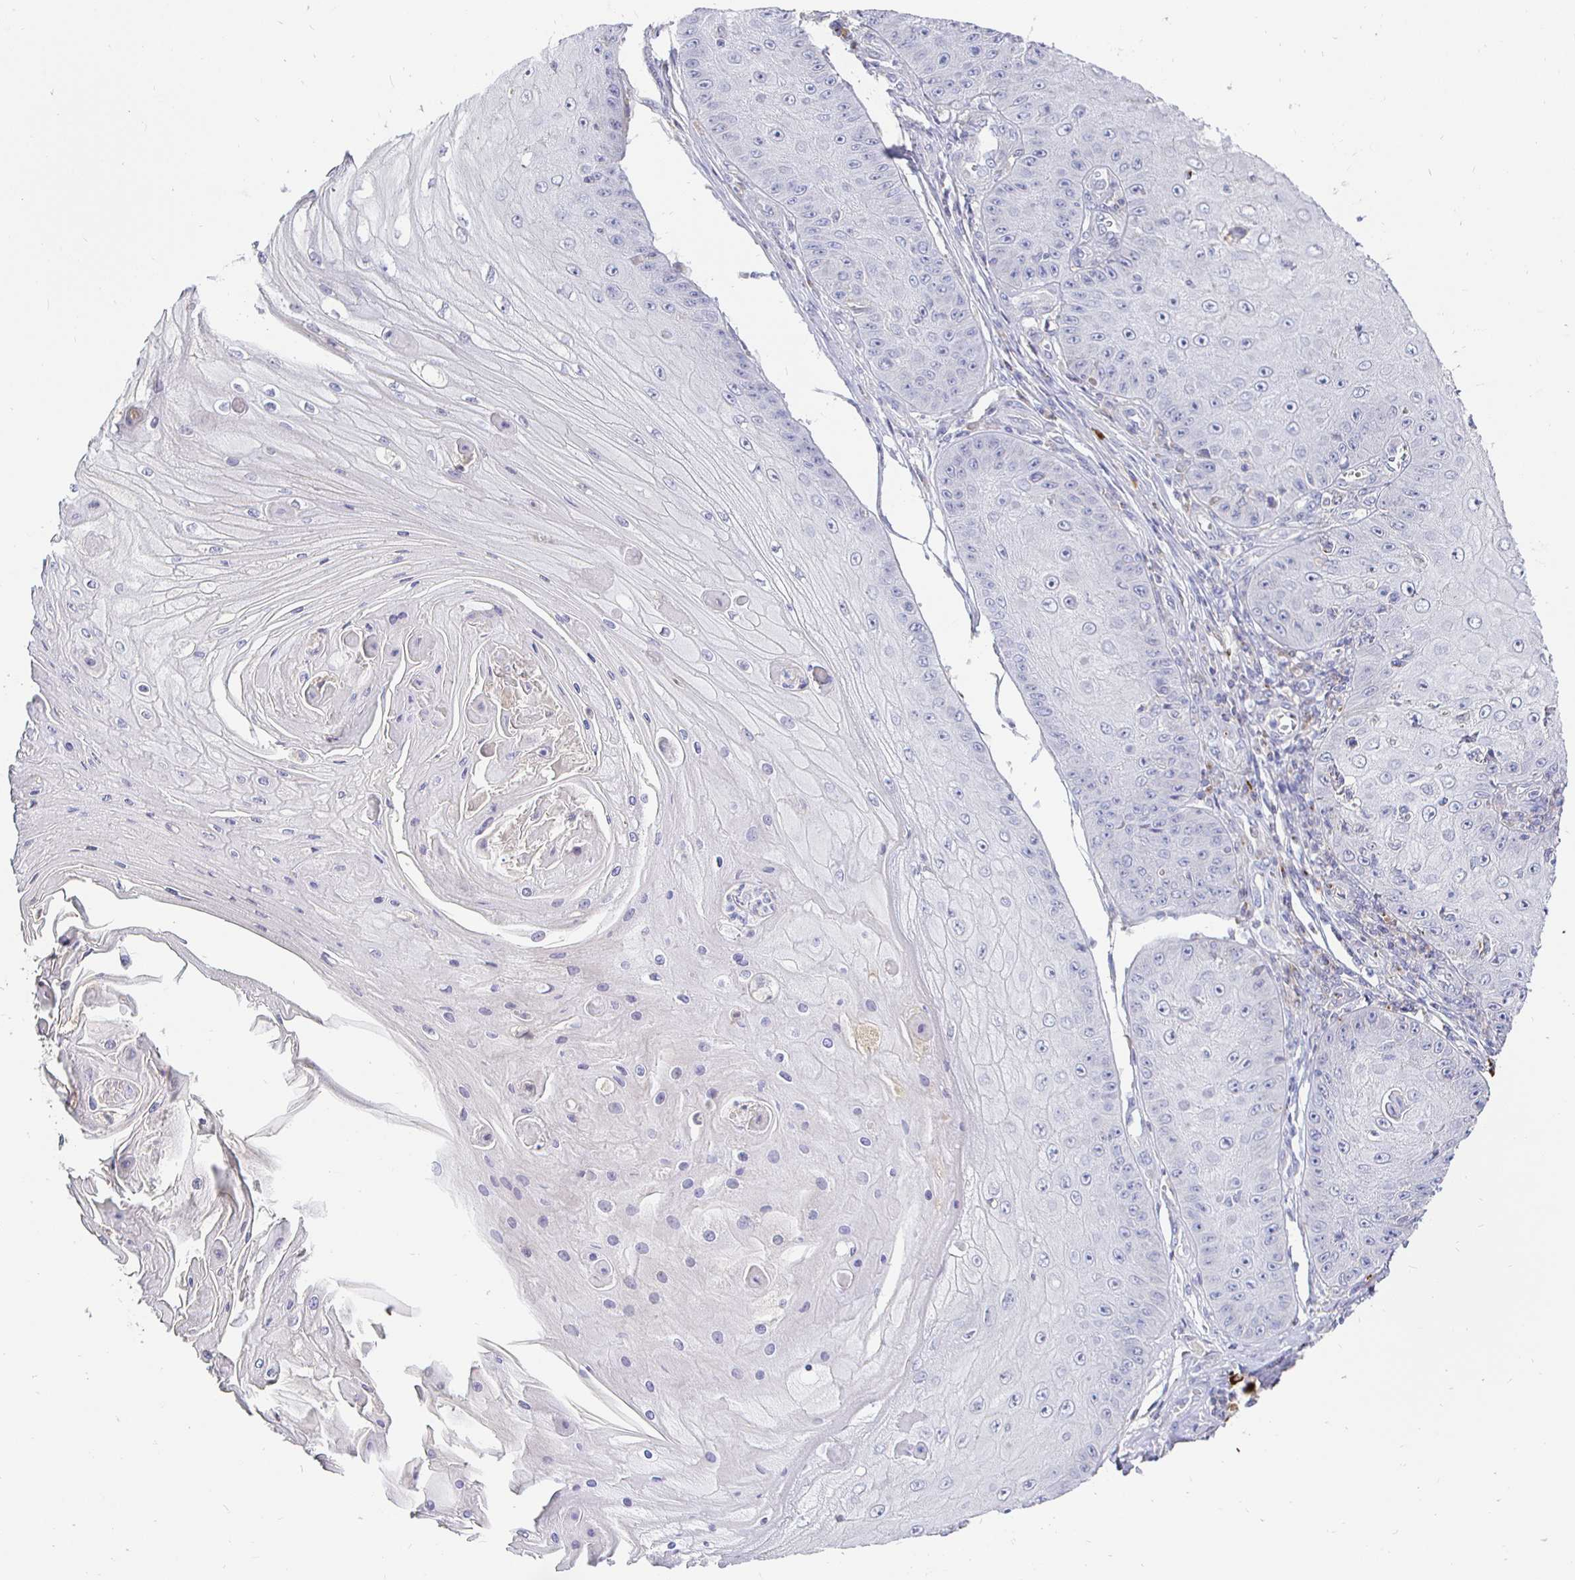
{"staining": {"intensity": "negative", "quantity": "none", "location": "none"}, "tissue": "skin cancer", "cell_type": "Tumor cells", "image_type": "cancer", "snomed": [{"axis": "morphology", "description": "Squamous cell carcinoma, NOS"}, {"axis": "topography", "description": "Skin"}], "caption": "Skin squamous cell carcinoma was stained to show a protein in brown. There is no significant positivity in tumor cells.", "gene": "CXCR3", "patient": {"sex": "male", "age": 70}}